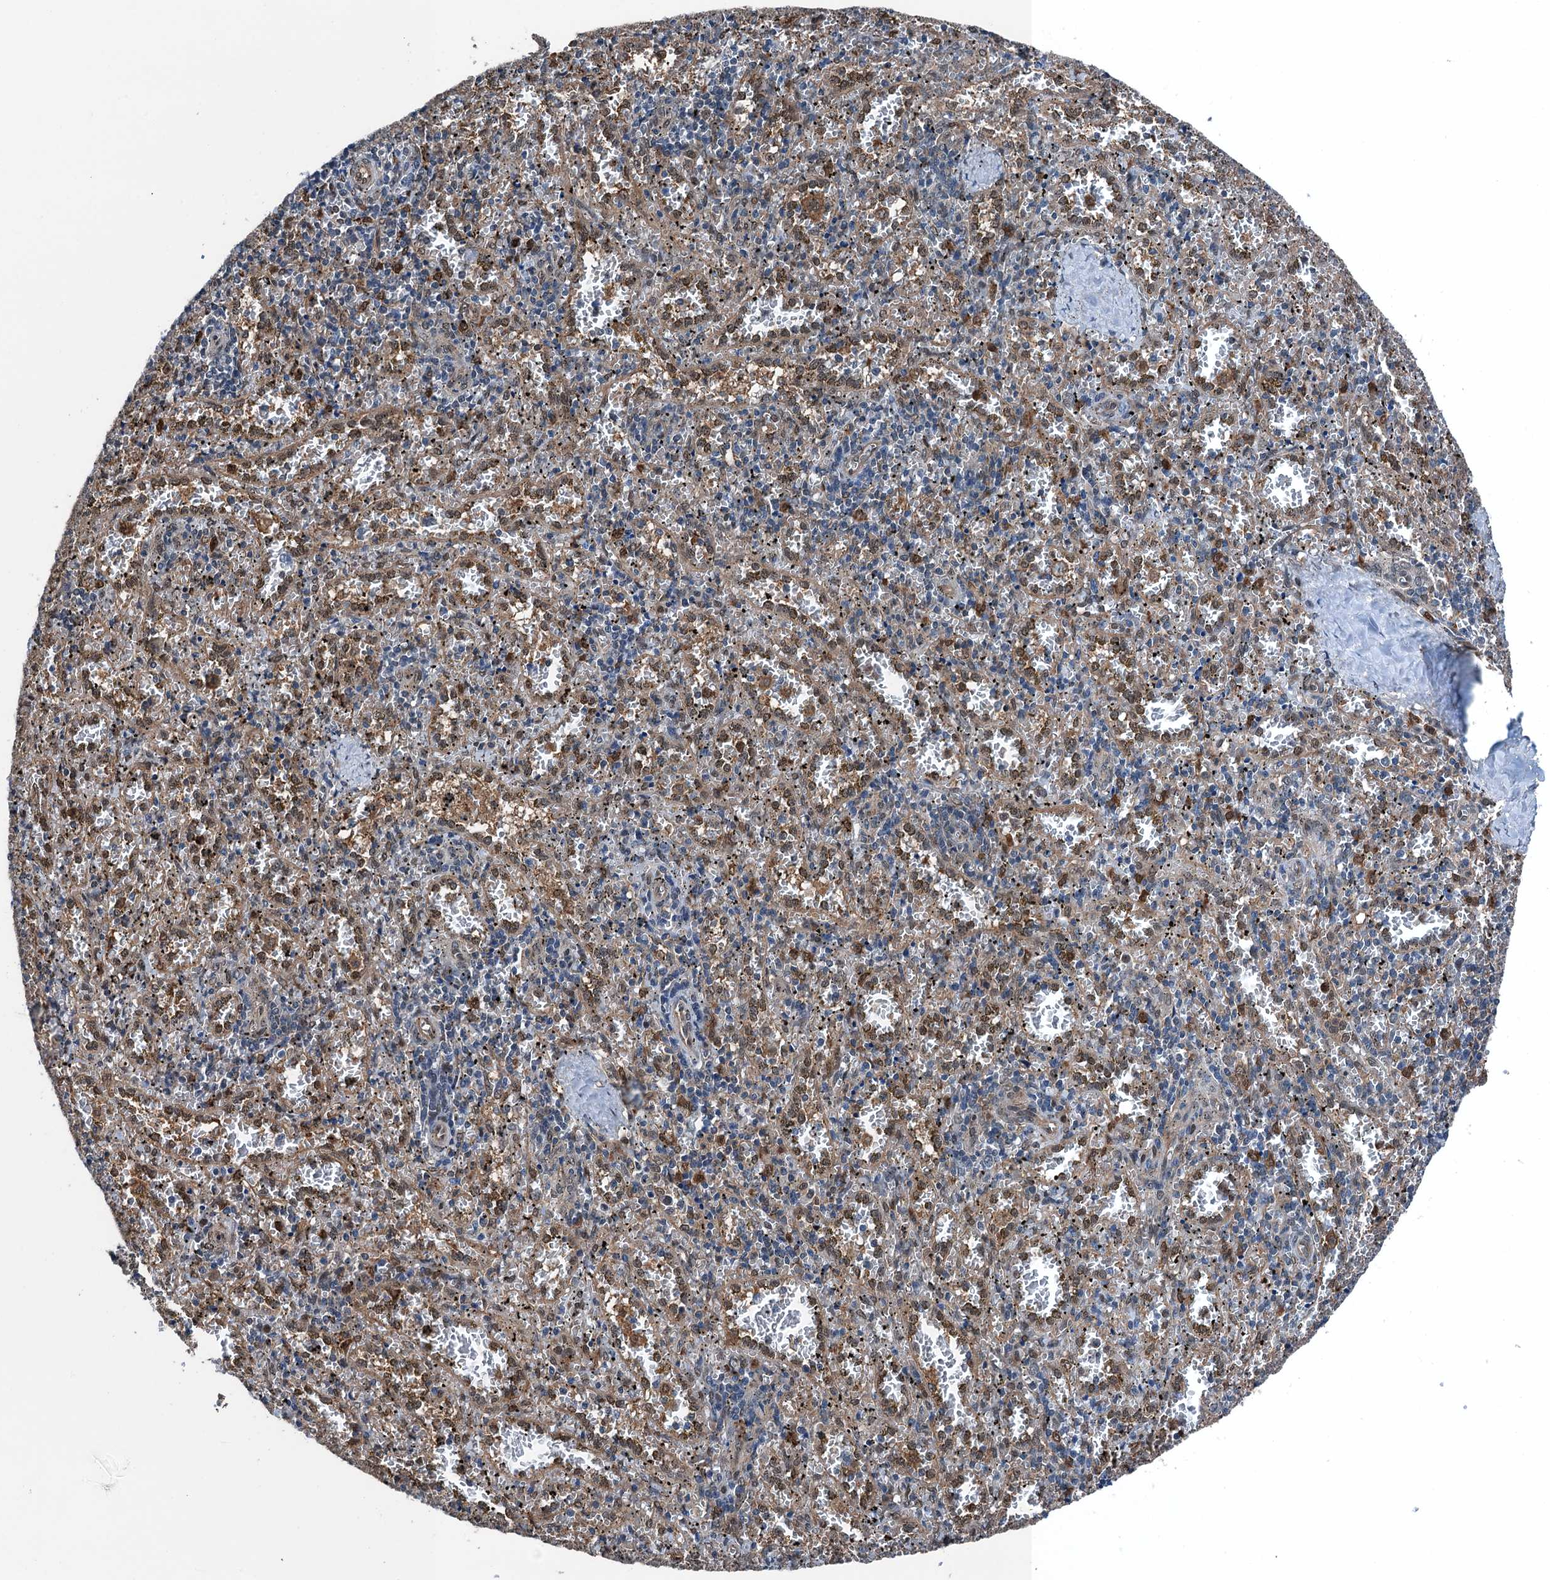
{"staining": {"intensity": "moderate", "quantity": "<25%", "location": "cytoplasmic/membranous,nuclear"}, "tissue": "spleen", "cell_type": "Cells in red pulp", "image_type": "normal", "snomed": [{"axis": "morphology", "description": "Normal tissue, NOS"}, {"axis": "topography", "description": "Spleen"}], "caption": "The micrograph shows staining of unremarkable spleen, revealing moderate cytoplasmic/membranous,nuclear protein positivity (brown color) within cells in red pulp. (IHC, brightfield microscopy, high magnification).", "gene": "RNH1", "patient": {"sex": "male", "age": 11}}